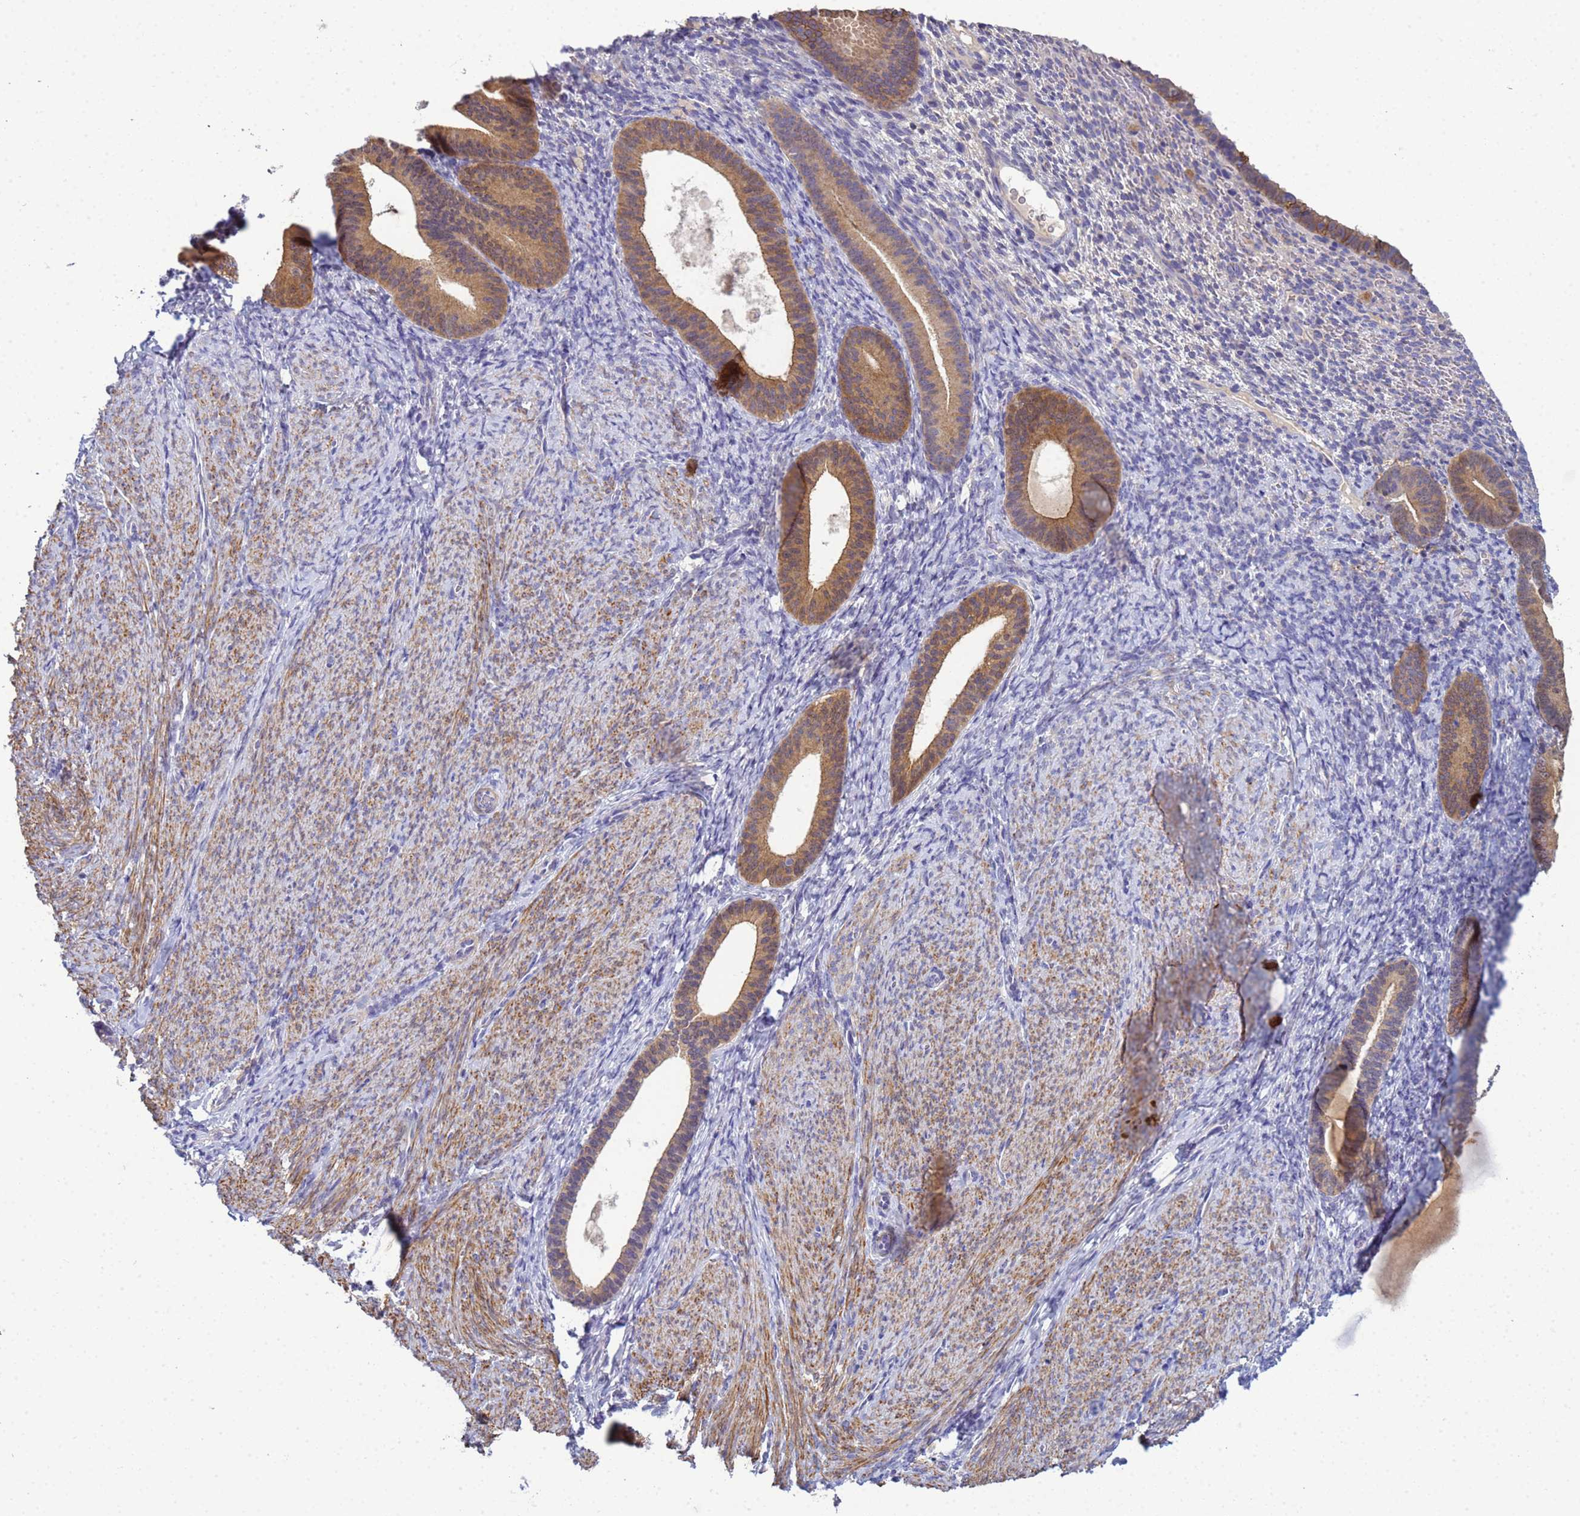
{"staining": {"intensity": "negative", "quantity": "none", "location": "none"}, "tissue": "endometrium", "cell_type": "Cells in endometrial stroma", "image_type": "normal", "snomed": [{"axis": "morphology", "description": "Normal tissue, NOS"}, {"axis": "topography", "description": "Endometrium"}], "caption": "Human endometrium stained for a protein using immunohistochemistry displays no expression in cells in endometrial stroma.", "gene": "KLHL13", "patient": {"sex": "female", "age": 65}}